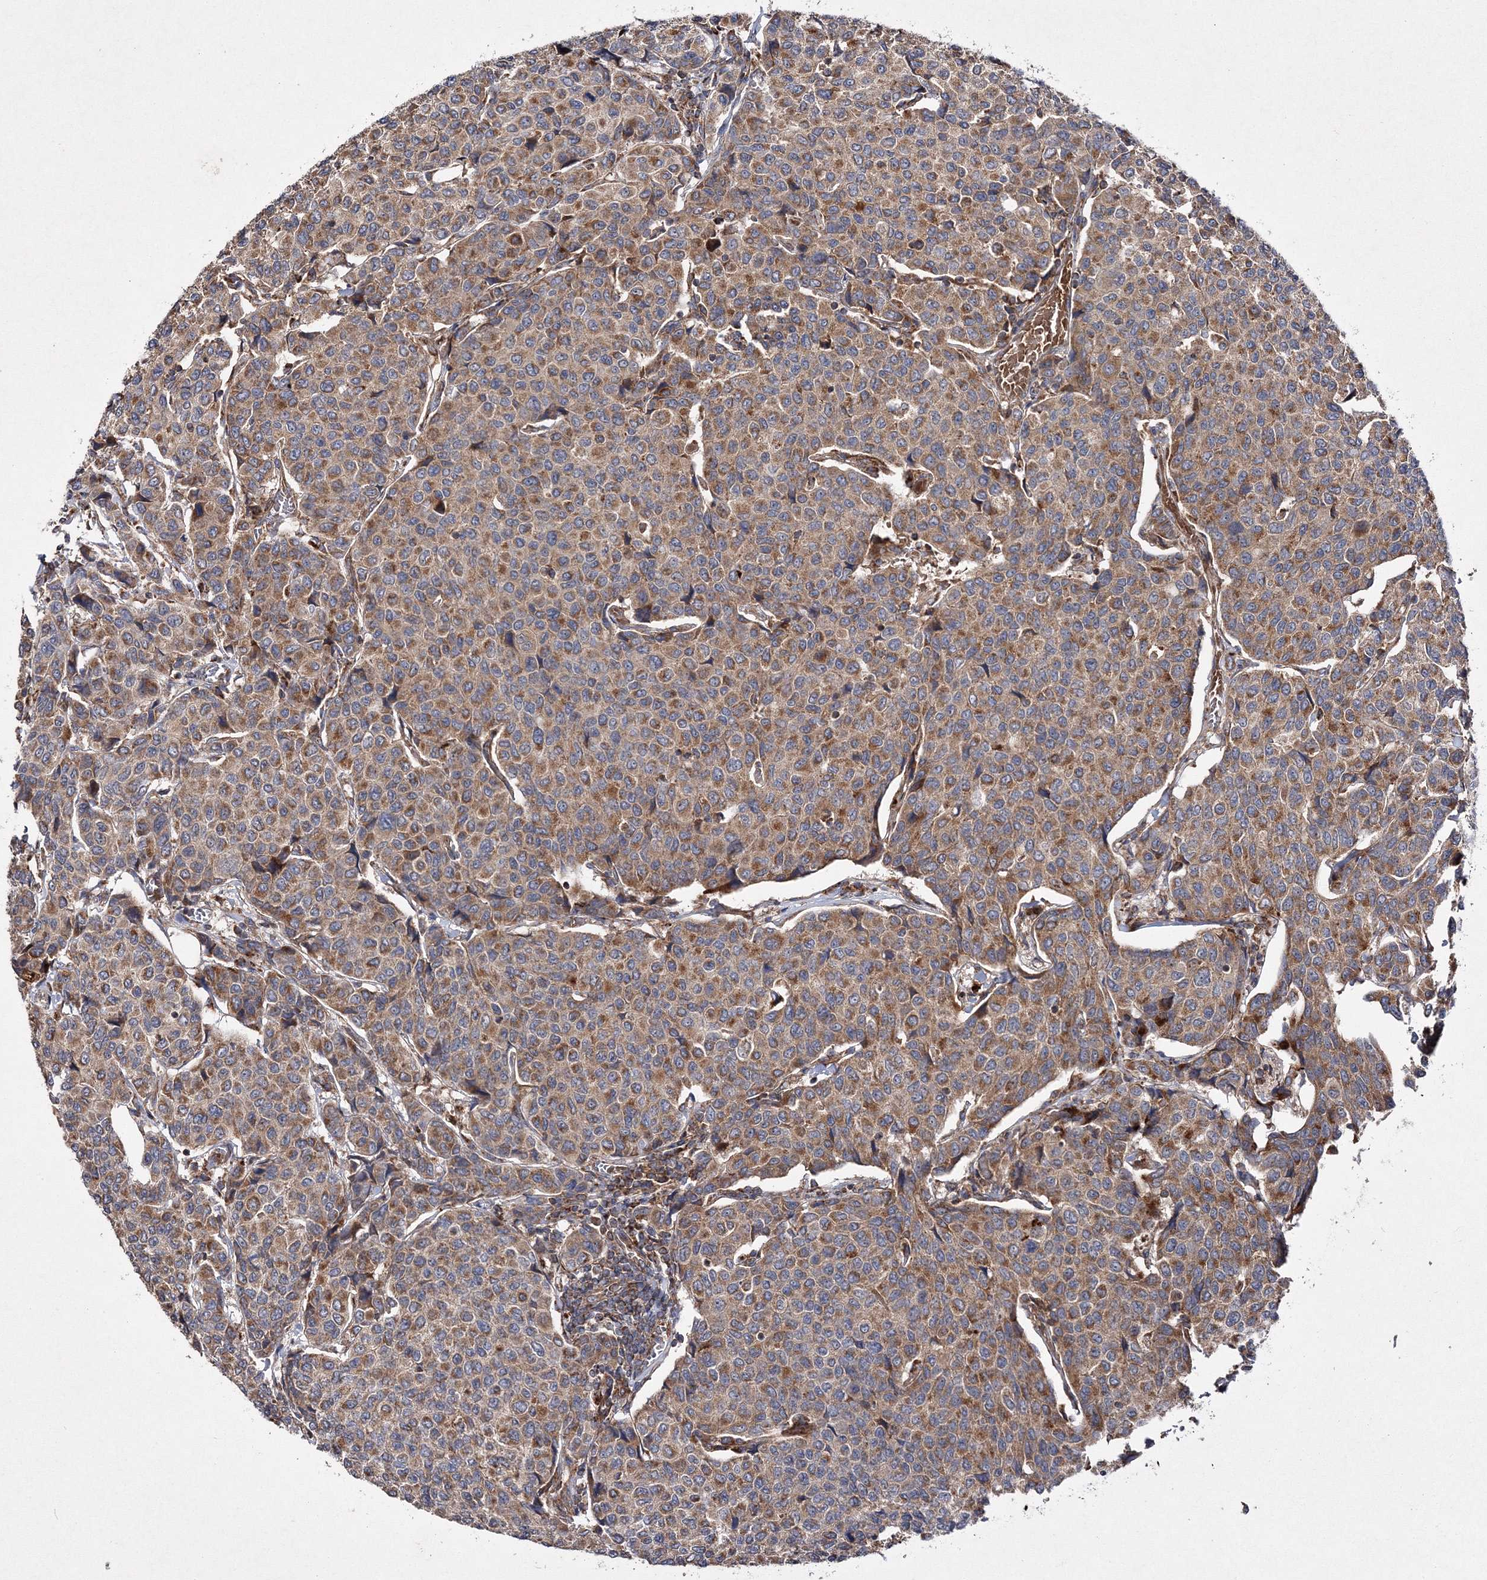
{"staining": {"intensity": "moderate", "quantity": ">75%", "location": "cytoplasmic/membranous"}, "tissue": "breast cancer", "cell_type": "Tumor cells", "image_type": "cancer", "snomed": [{"axis": "morphology", "description": "Duct carcinoma"}, {"axis": "topography", "description": "Breast"}], "caption": "Invasive ductal carcinoma (breast) stained with a brown dye shows moderate cytoplasmic/membranous positive positivity in approximately >75% of tumor cells.", "gene": "DNAJC13", "patient": {"sex": "female", "age": 55}}